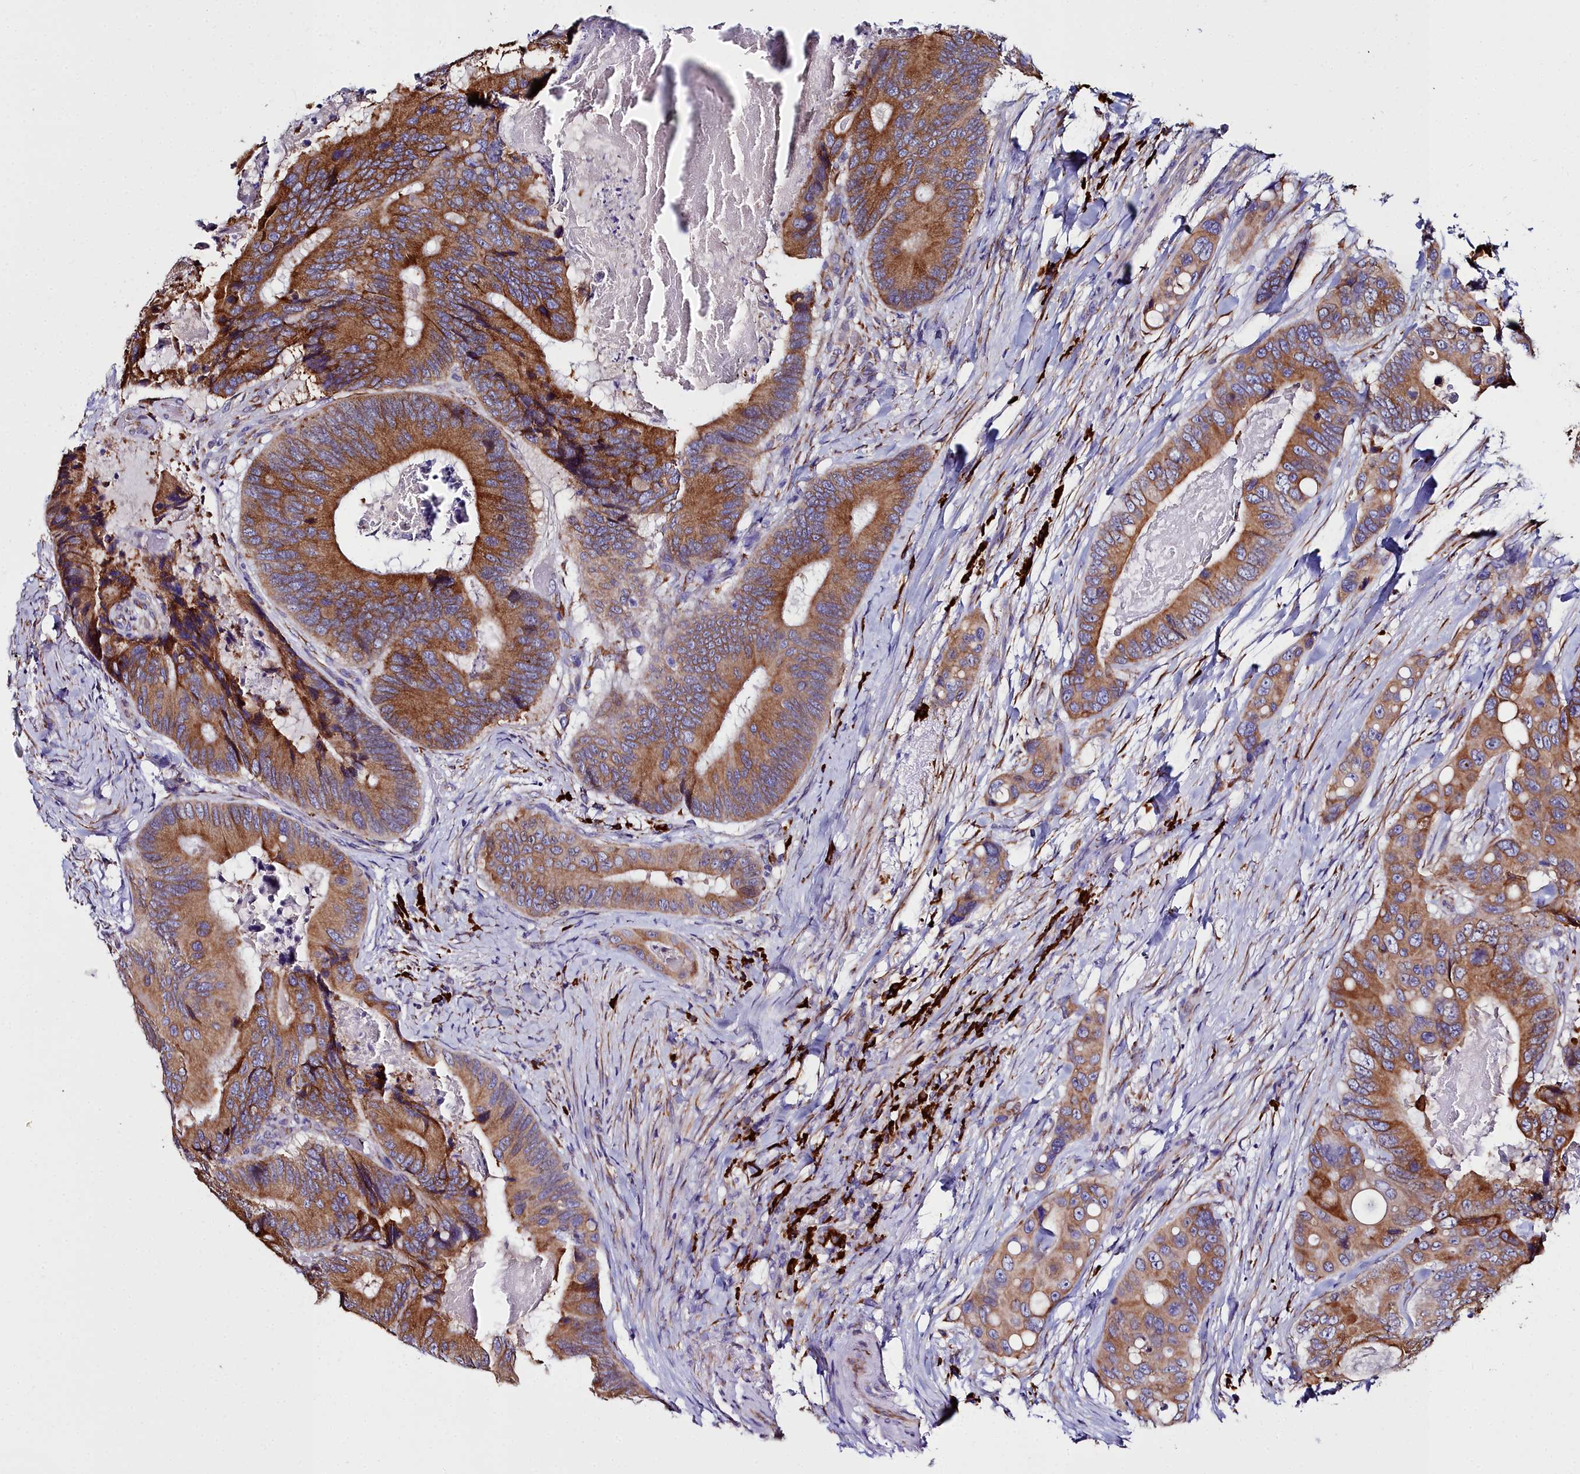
{"staining": {"intensity": "moderate", "quantity": ">75%", "location": "cytoplasmic/membranous"}, "tissue": "colorectal cancer", "cell_type": "Tumor cells", "image_type": "cancer", "snomed": [{"axis": "morphology", "description": "Adenocarcinoma, NOS"}, {"axis": "topography", "description": "Colon"}], "caption": "IHC staining of colorectal cancer (adenocarcinoma), which exhibits medium levels of moderate cytoplasmic/membranous expression in about >75% of tumor cells indicating moderate cytoplasmic/membranous protein expression. The staining was performed using DAB (brown) for protein detection and nuclei were counterstained in hematoxylin (blue).", "gene": "TXNDC5", "patient": {"sex": "male", "age": 84}}